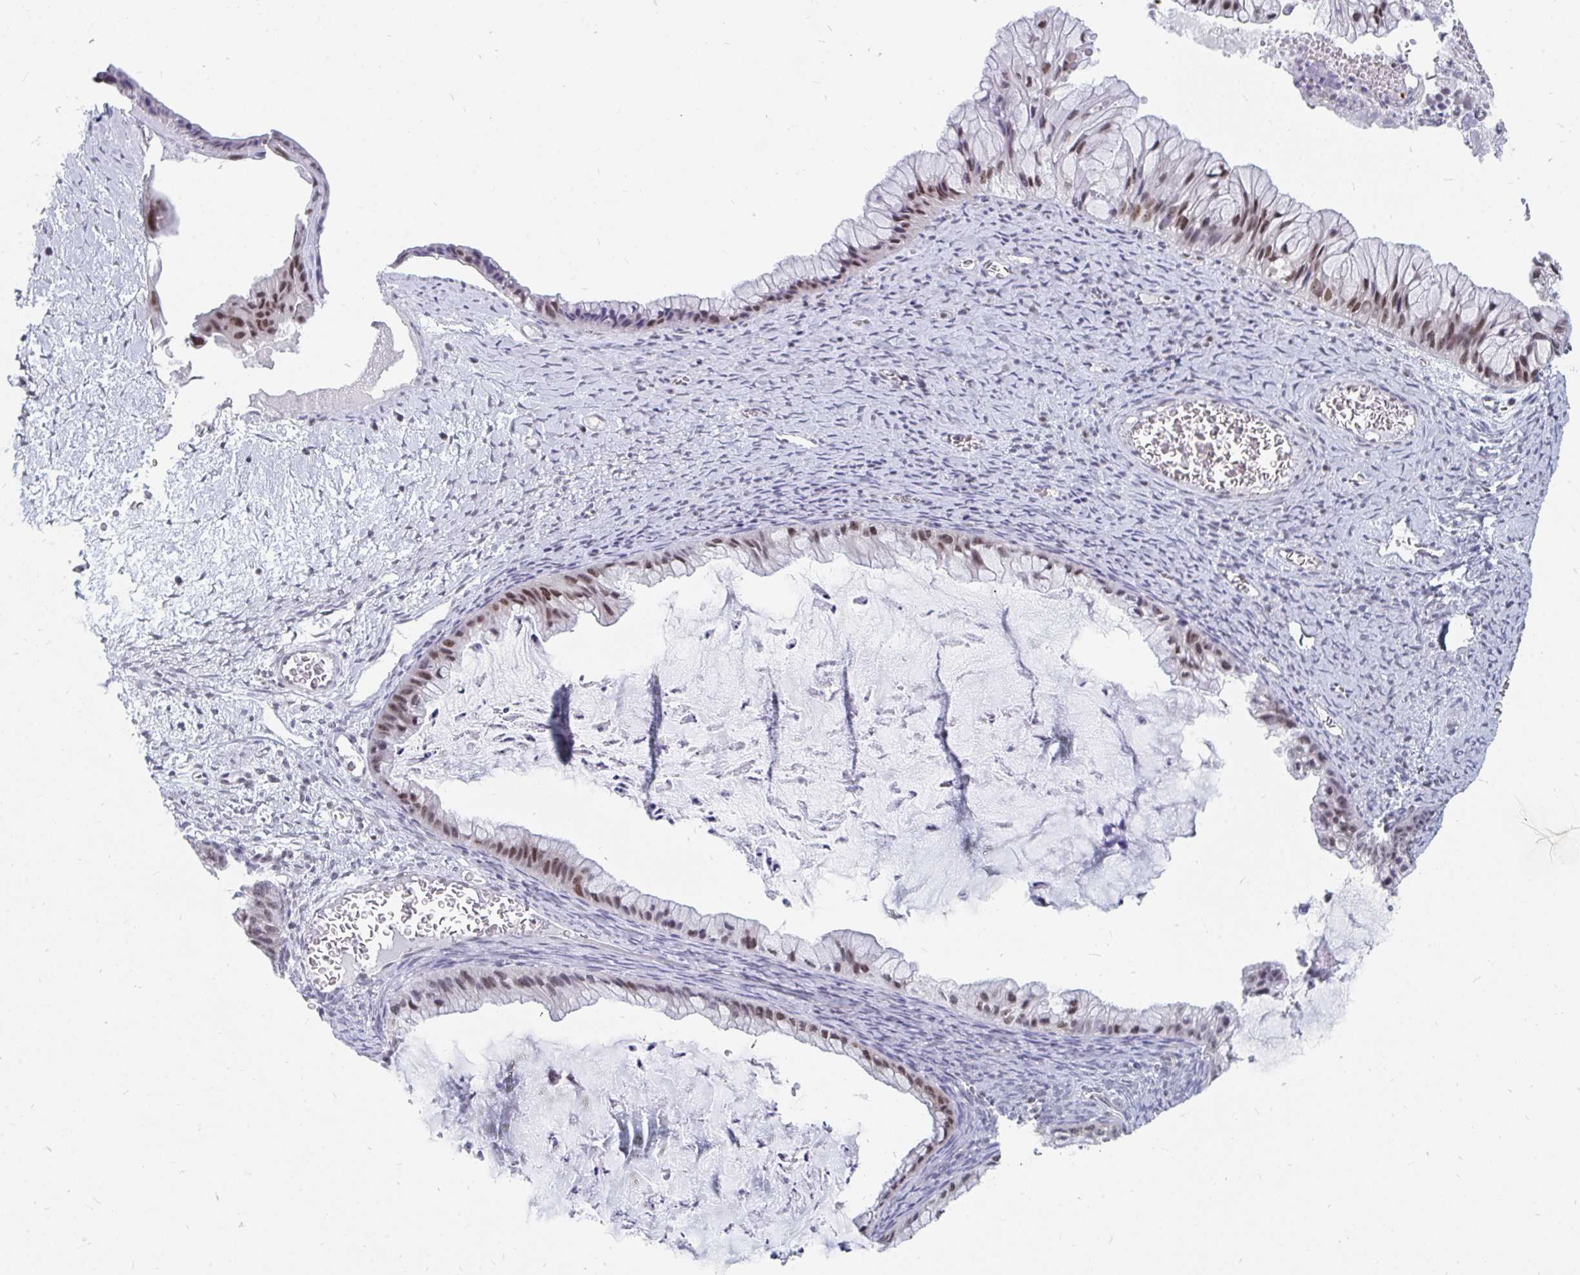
{"staining": {"intensity": "moderate", "quantity": ">75%", "location": "nuclear"}, "tissue": "ovarian cancer", "cell_type": "Tumor cells", "image_type": "cancer", "snomed": [{"axis": "morphology", "description": "Cystadenocarcinoma, mucinous, NOS"}, {"axis": "topography", "description": "Ovary"}], "caption": "Protein expression analysis of ovarian mucinous cystadenocarcinoma demonstrates moderate nuclear expression in about >75% of tumor cells.", "gene": "TRIP12", "patient": {"sex": "female", "age": 72}}